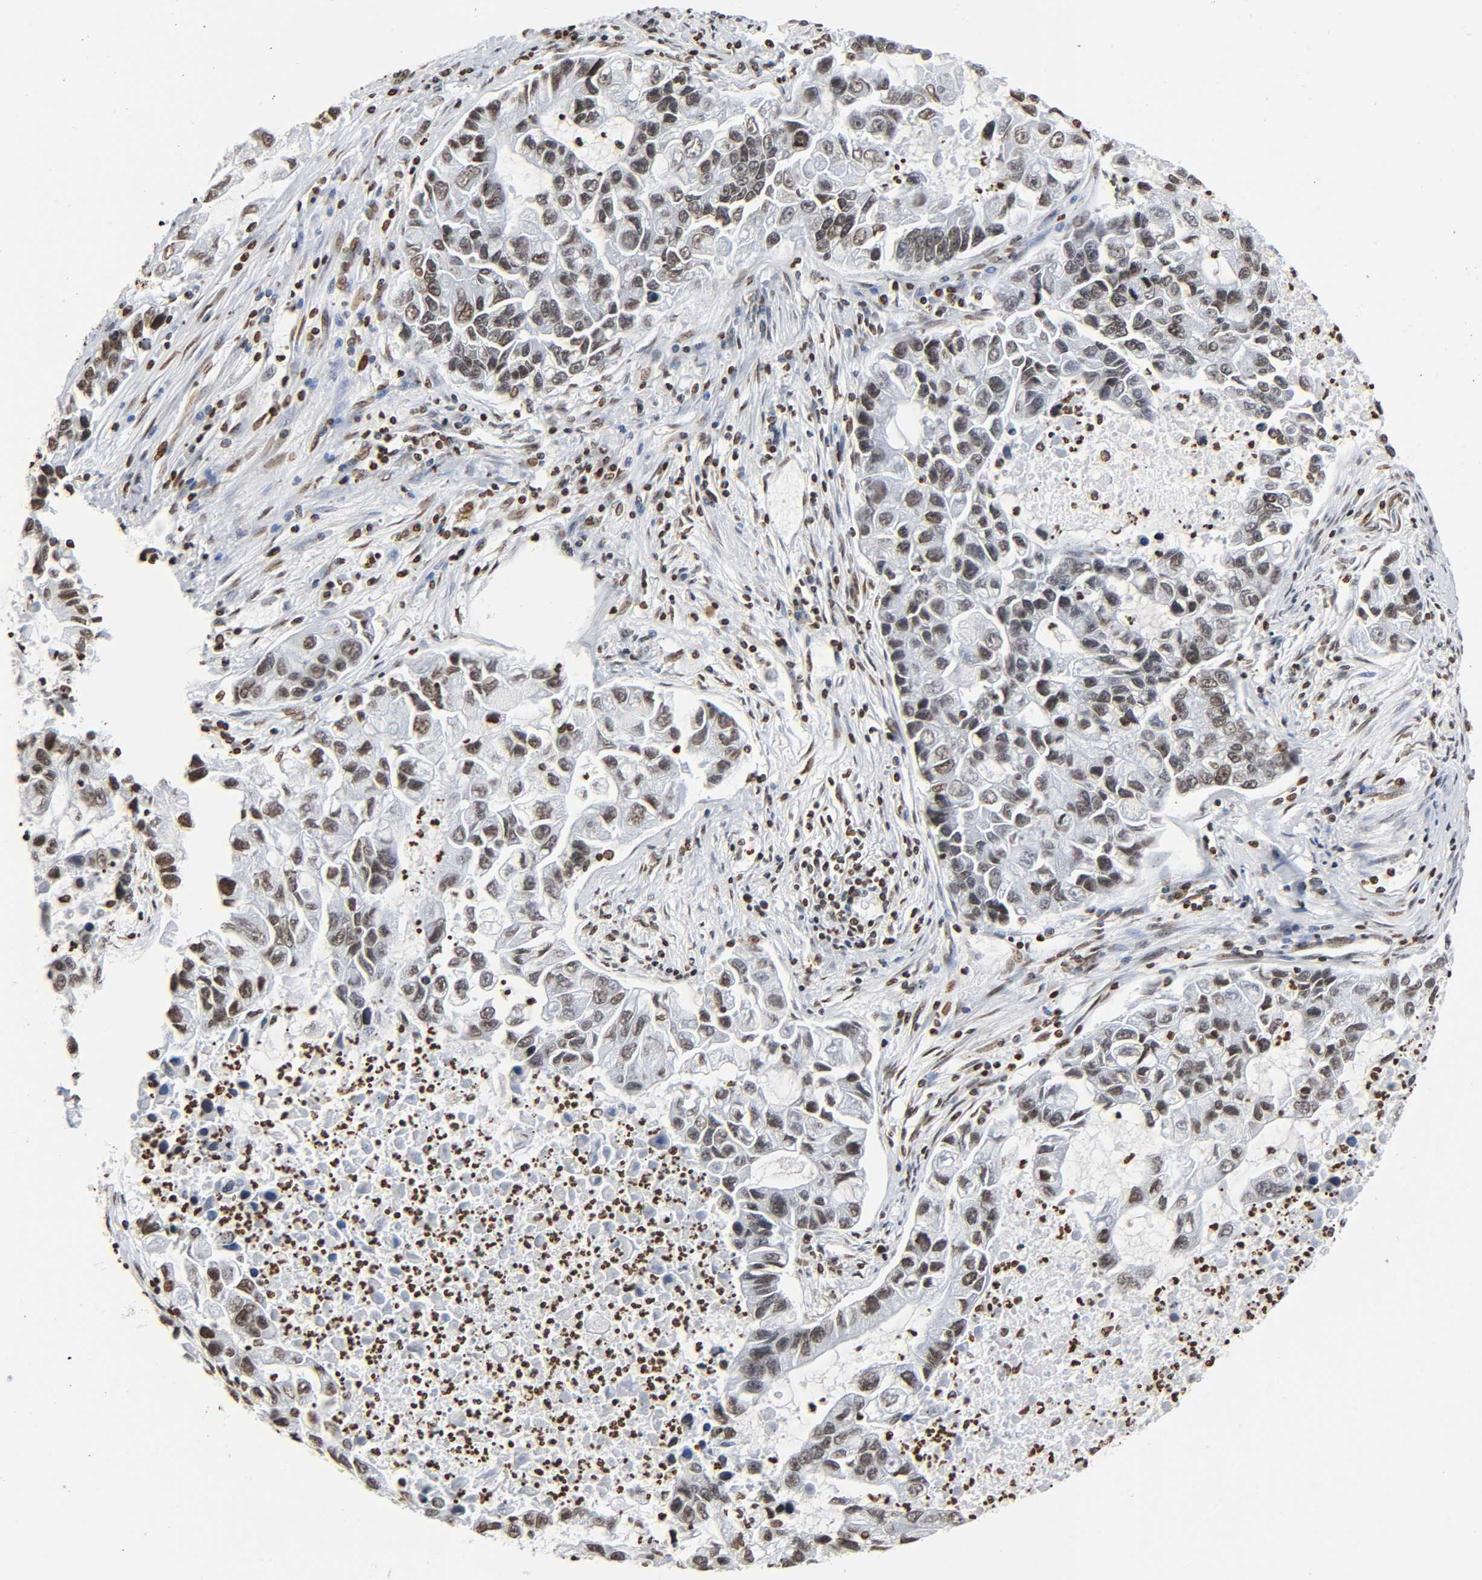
{"staining": {"intensity": "moderate", "quantity": ">75%", "location": "nuclear"}, "tissue": "lung cancer", "cell_type": "Tumor cells", "image_type": "cancer", "snomed": [{"axis": "morphology", "description": "Adenocarcinoma, NOS"}, {"axis": "topography", "description": "Lung"}], "caption": "The immunohistochemical stain labels moderate nuclear staining in tumor cells of lung cancer (adenocarcinoma) tissue.", "gene": "HOXA6", "patient": {"sex": "female", "age": 51}}